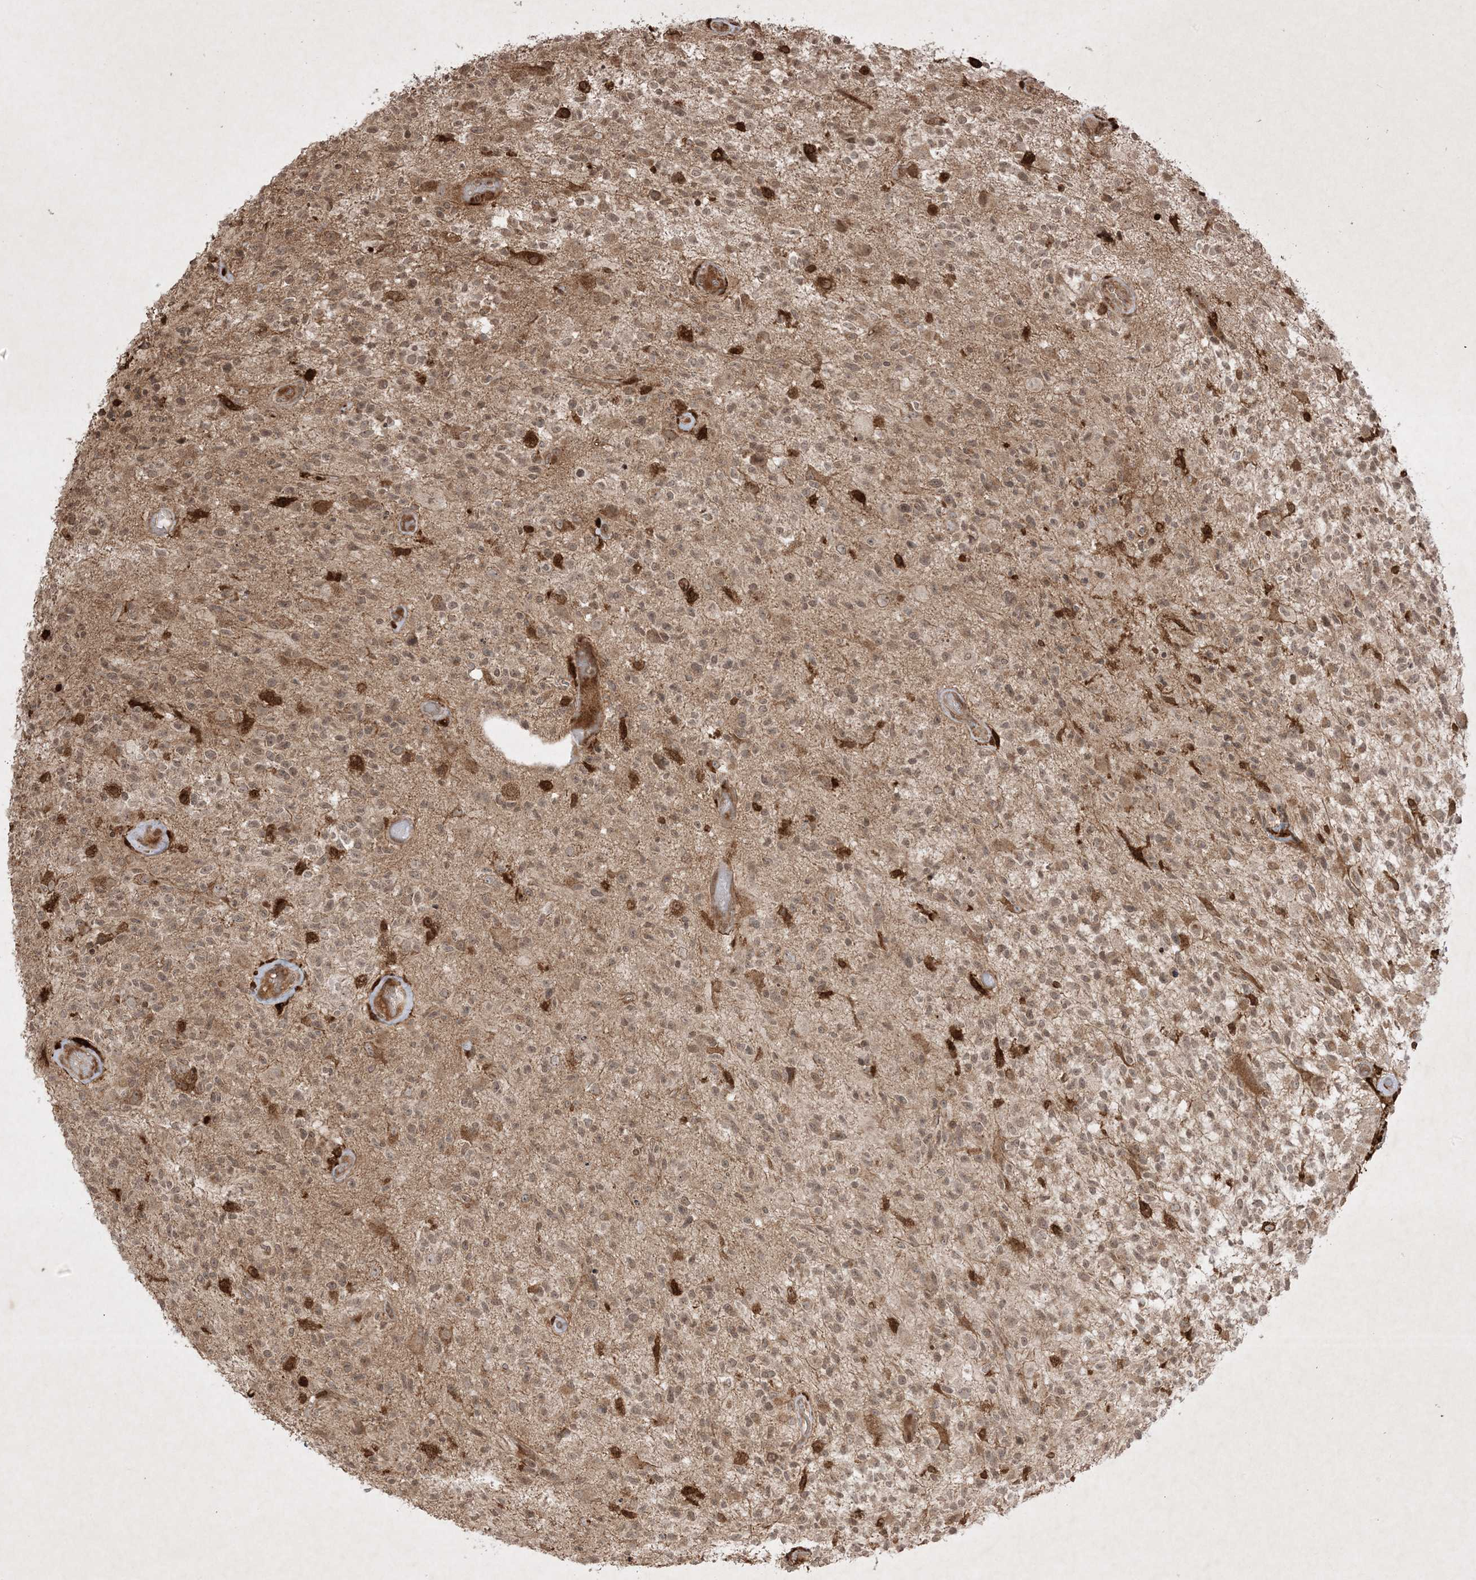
{"staining": {"intensity": "weak", "quantity": "25%-75%", "location": "cytoplasmic/membranous,nuclear"}, "tissue": "glioma", "cell_type": "Tumor cells", "image_type": "cancer", "snomed": [{"axis": "morphology", "description": "Glioma, malignant, High grade"}, {"axis": "morphology", "description": "Glioblastoma, NOS"}, {"axis": "topography", "description": "Brain"}], "caption": "Malignant glioma (high-grade) stained with a protein marker exhibits weak staining in tumor cells.", "gene": "PTK6", "patient": {"sex": "male", "age": 60}}